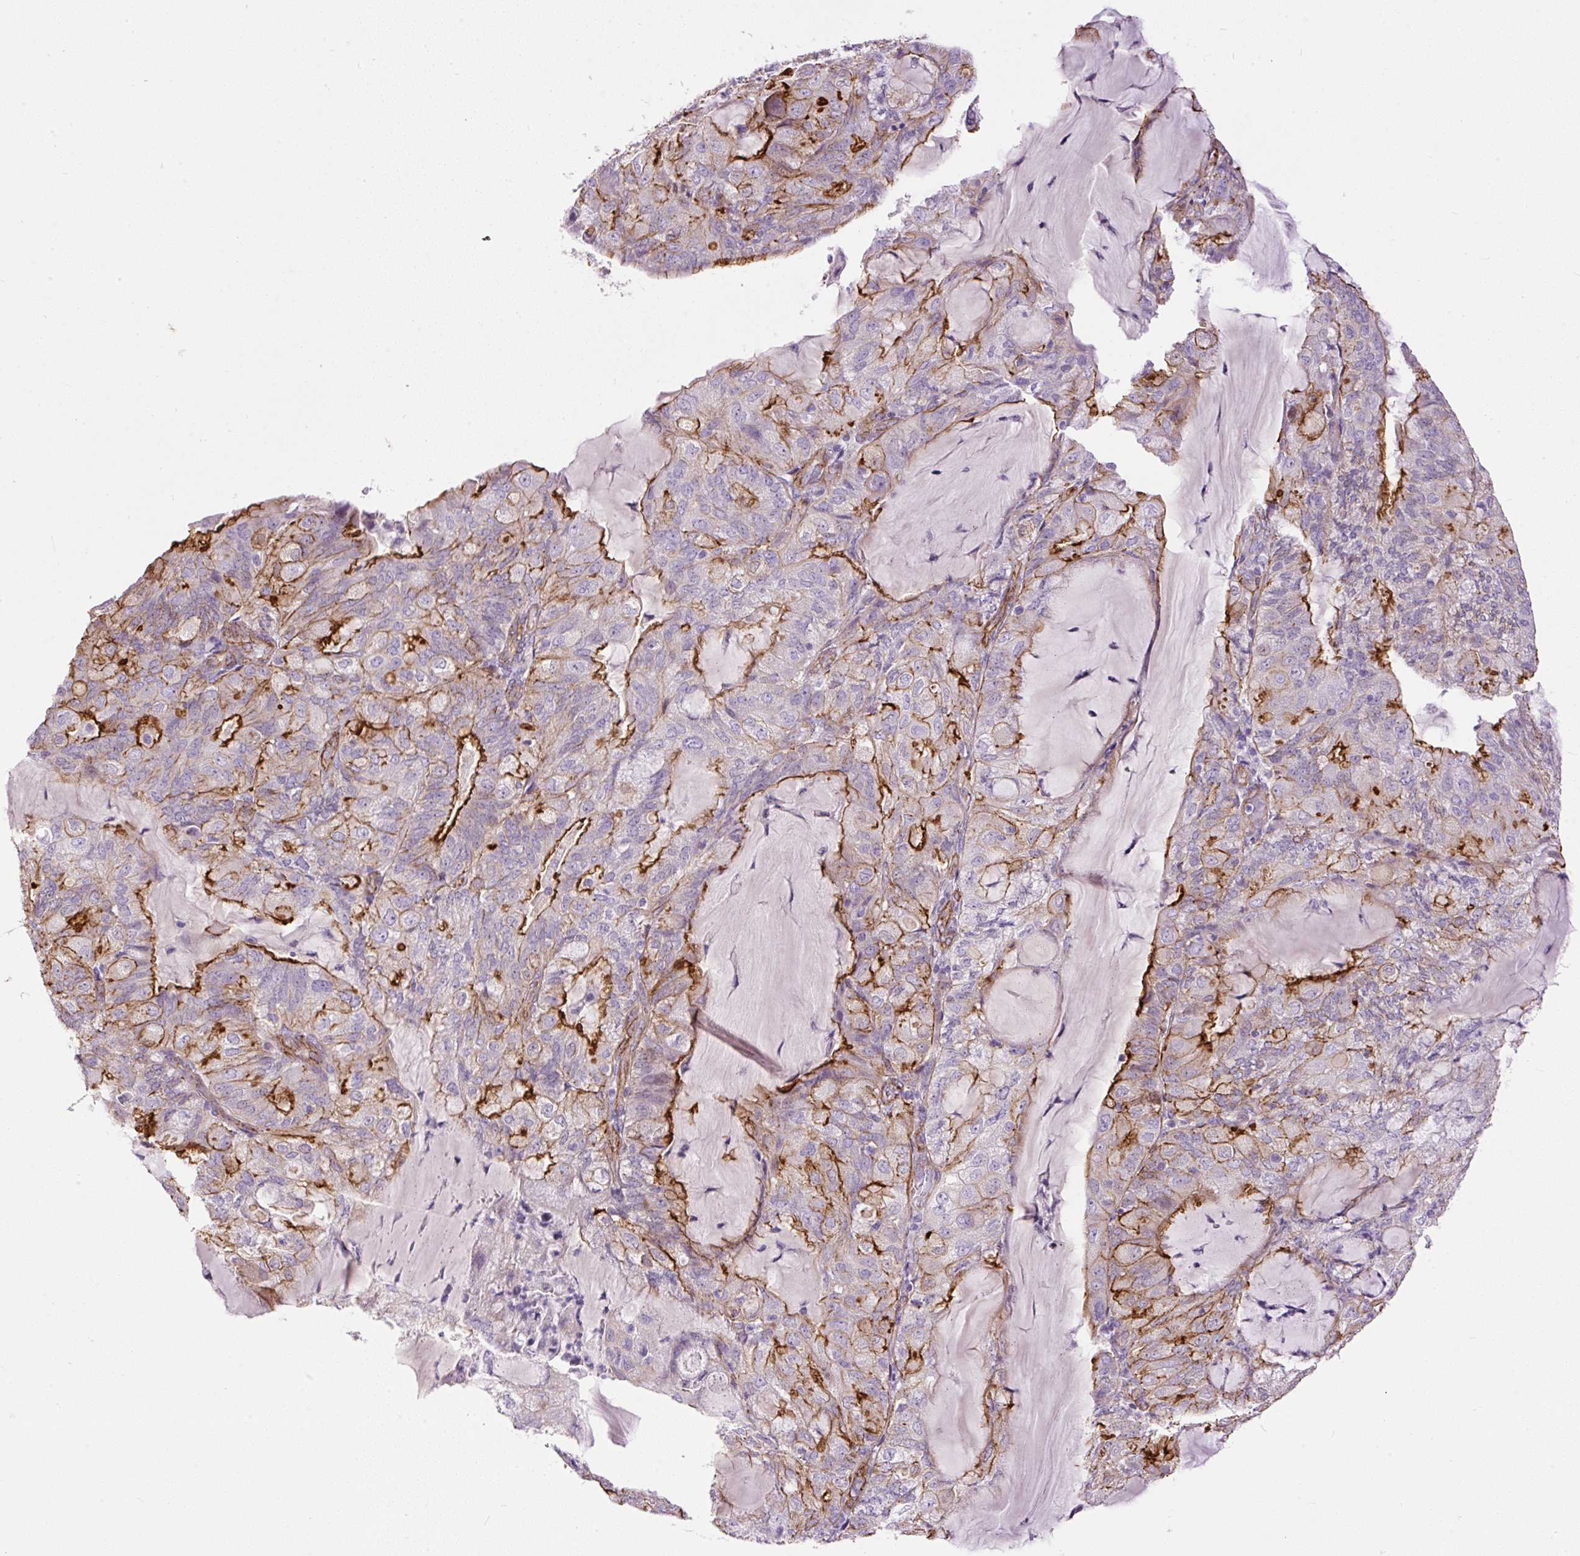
{"staining": {"intensity": "strong", "quantity": "<25%", "location": "cytoplasmic/membranous"}, "tissue": "endometrial cancer", "cell_type": "Tumor cells", "image_type": "cancer", "snomed": [{"axis": "morphology", "description": "Adenocarcinoma, NOS"}, {"axis": "topography", "description": "Endometrium"}], "caption": "The histopathology image reveals immunohistochemical staining of adenocarcinoma (endometrial). There is strong cytoplasmic/membranous staining is identified in approximately <25% of tumor cells.", "gene": "MAGEB16", "patient": {"sex": "female", "age": 81}}